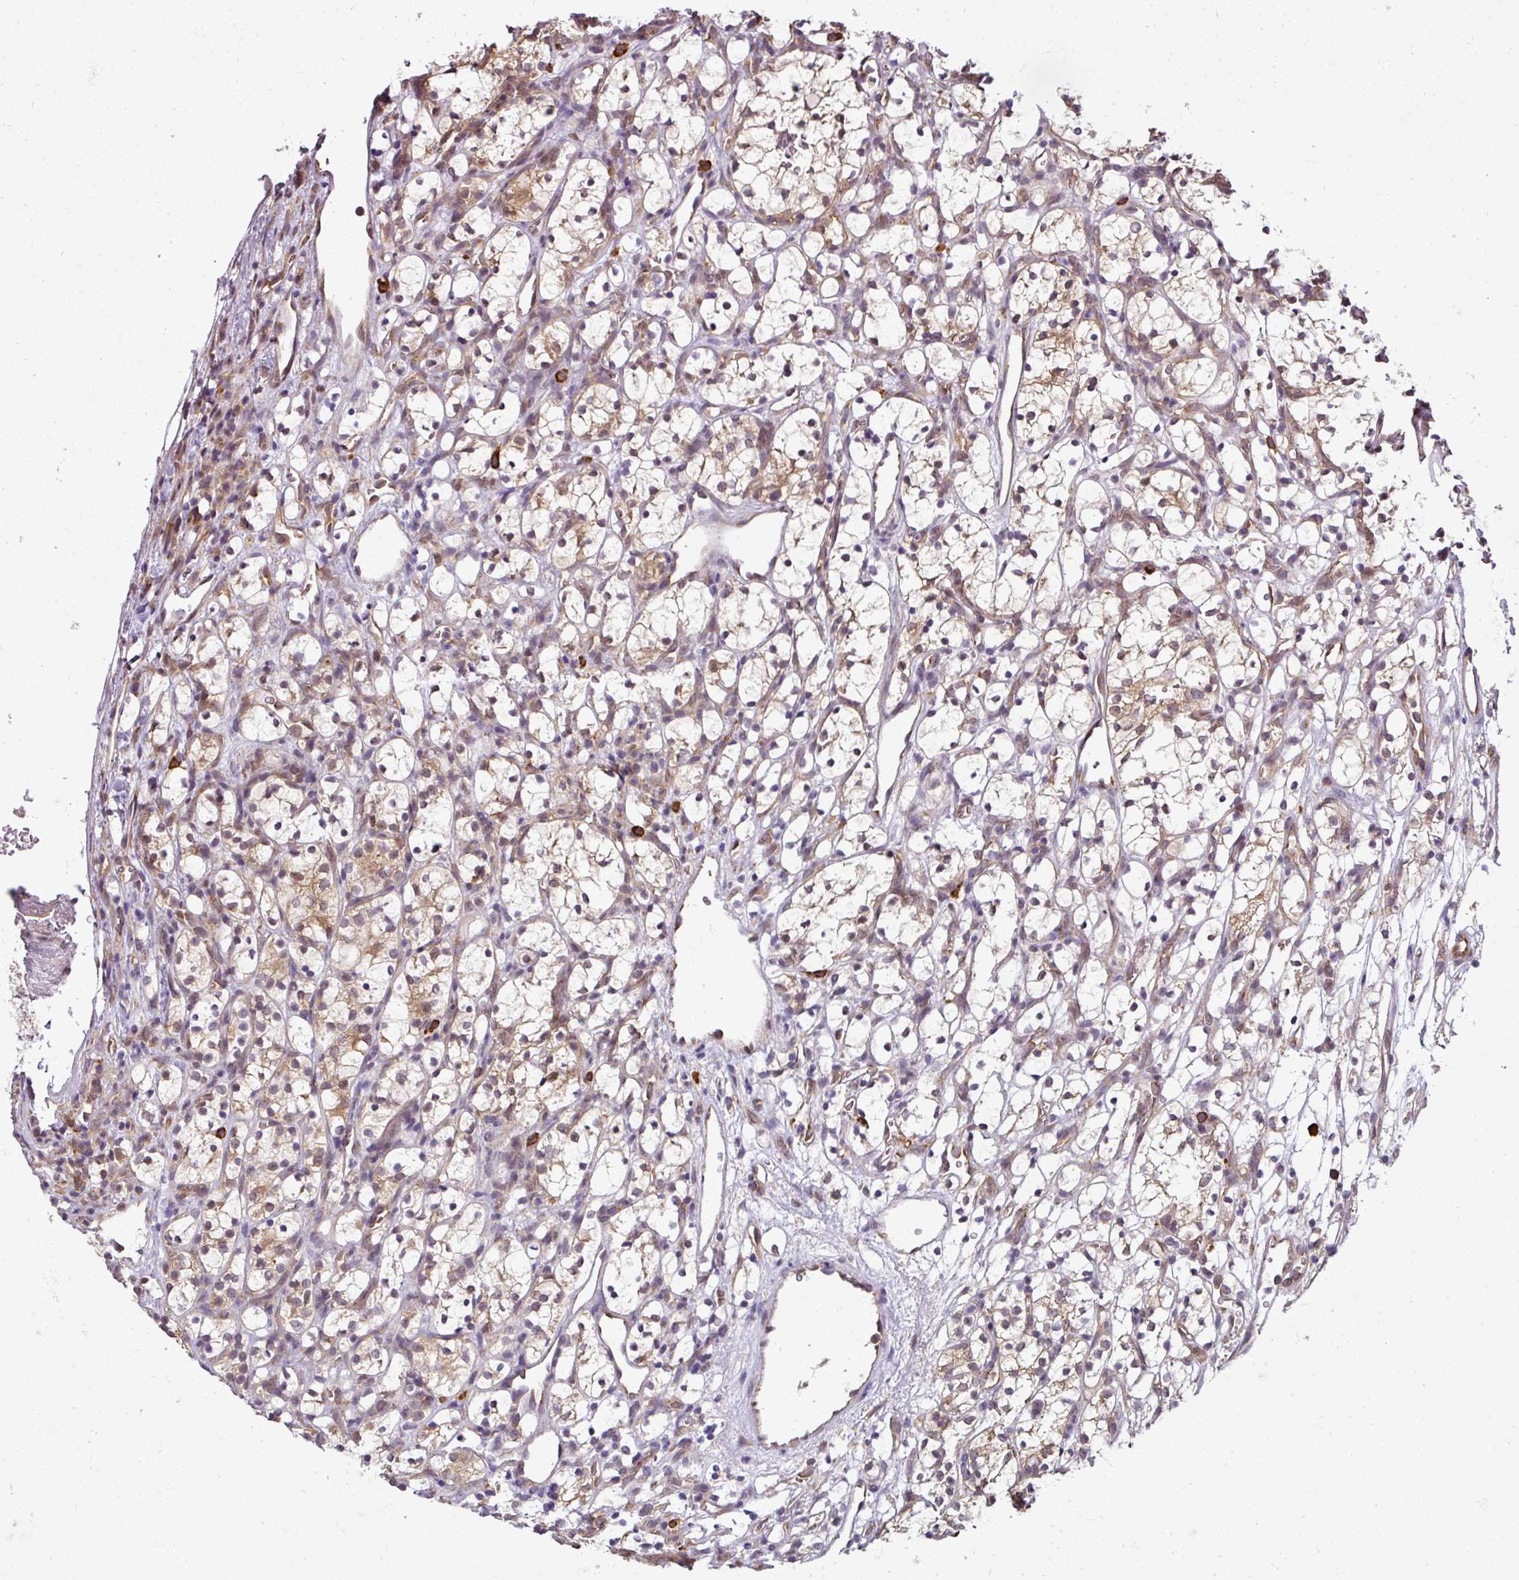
{"staining": {"intensity": "moderate", "quantity": "<25%", "location": "cytoplasmic/membranous"}, "tissue": "renal cancer", "cell_type": "Tumor cells", "image_type": "cancer", "snomed": [{"axis": "morphology", "description": "Adenocarcinoma, NOS"}, {"axis": "topography", "description": "Kidney"}], "caption": "Moderate cytoplasmic/membranous expression for a protein is present in about <25% of tumor cells of adenocarcinoma (renal) using immunohistochemistry (IHC).", "gene": "RBM4B", "patient": {"sex": "female", "age": 69}}